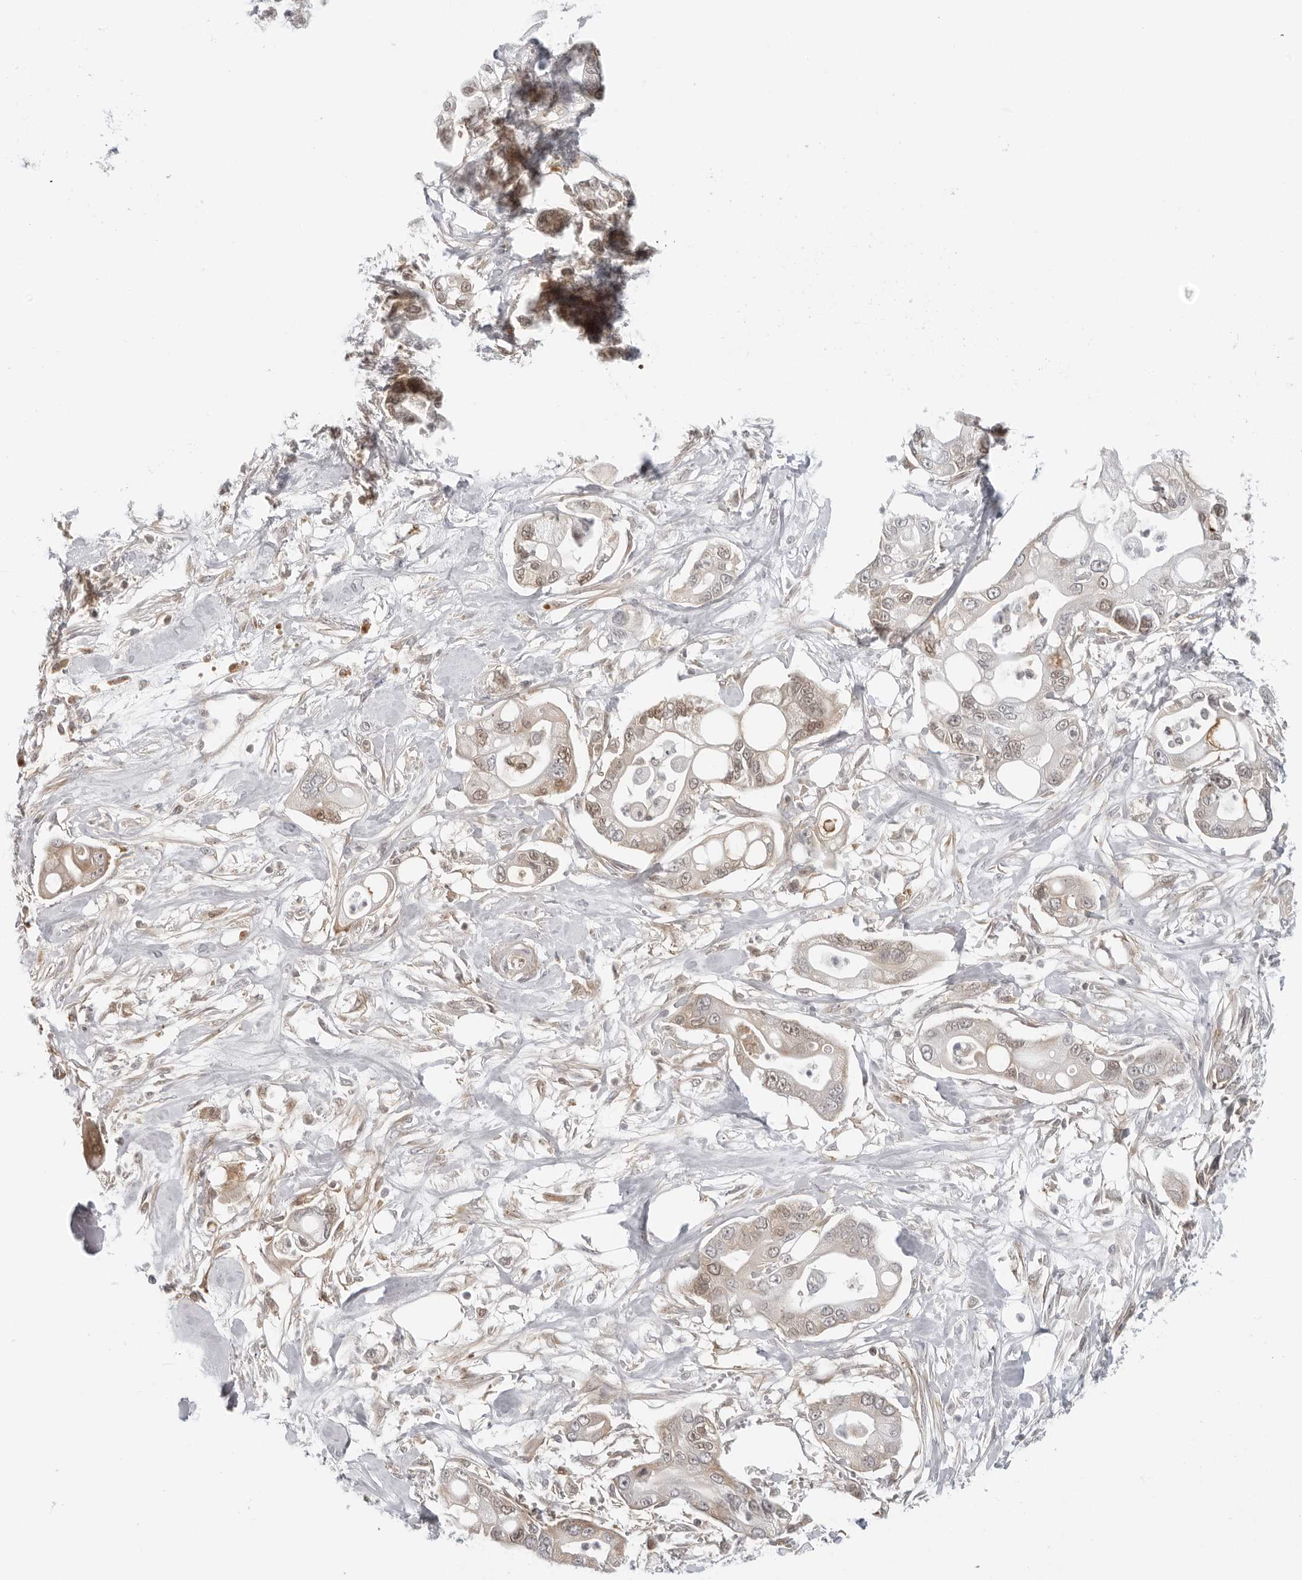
{"staining": {"intensity": "weak", "quantity": "<25%", "location": "nuclear"}, "tissue": "pancreatic cancer", "cell_type": "Tumor cells", "image_type": "cancer", "snomed": [{"axis": "morphology", "description": "Adenocarcinoma, NOS"}, {"axis": "topography", "description": "Pancreas"}], "caption": "There is no significant positivity in tumor cells of adenocarcinoma (pancreatic). The staining was performed using DAB to visualize the protein expression in brown, while the nuclei were stained in blue with hematoxylin (Magnification: 20x).", "gene": "SUGCT", "patient": {"sex": "male", "age": 68}}